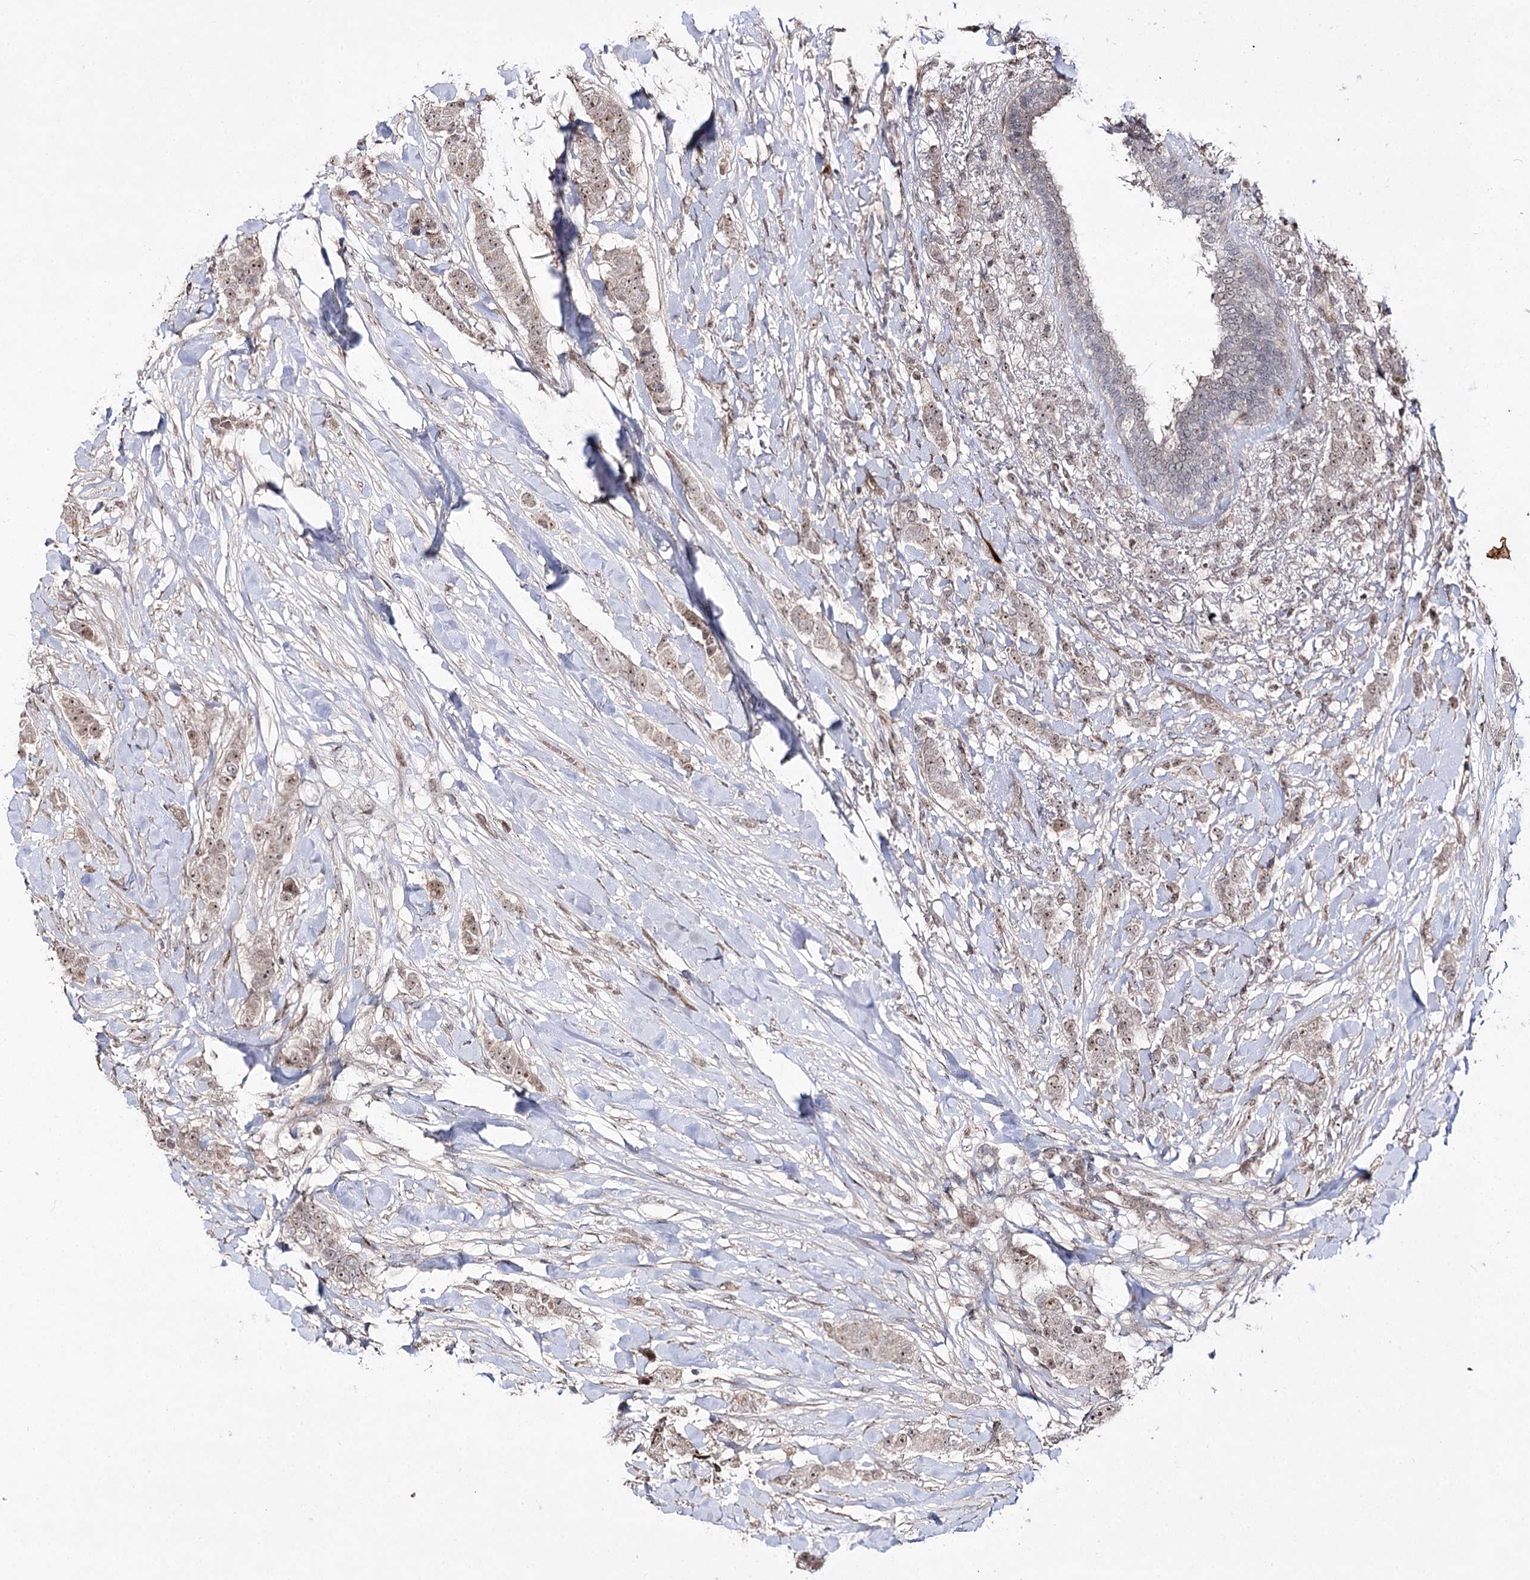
{"staining": {"intensity": "weak", "quantity": ">75%", "location": "nuclear"}, "tissue": "breast cancer", "cell_type": "Tumor cells", "image_type": "cancer", "snomed": [{"axis": "morphology", "description": "Duct carcinoma"}, {"axis": "topography", "description": "Breast"}], "caption": "Weak nuclear staining is appreciated in about >75% of tumor cells in invasive ductal carcinoma (breast).", "gene": "RRP9", "patient": {"sex": "female", "age": 40}}